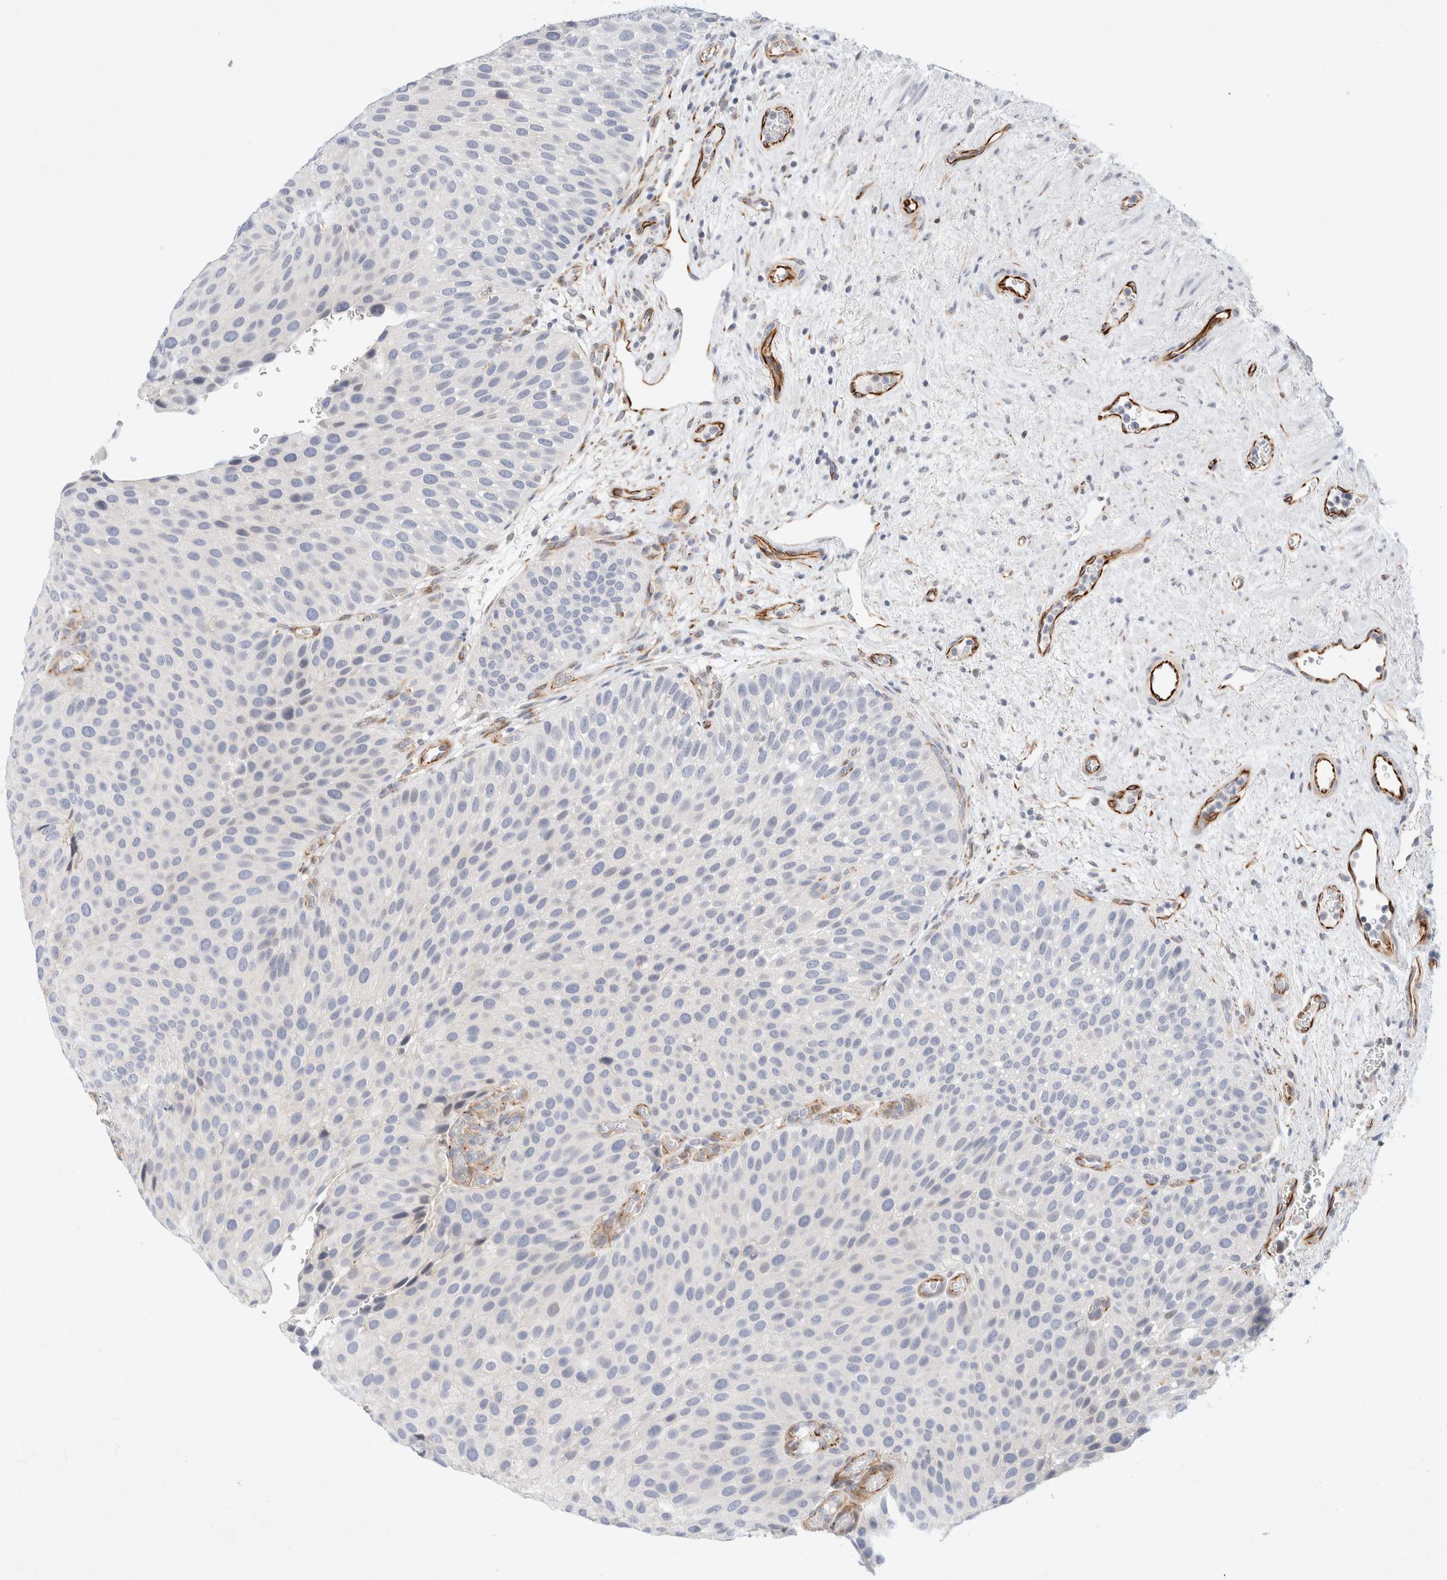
{"staining": {"intensity": "negative", "quantity": "none", "location": "none"}, "tissue": "urothelial cancer", "cell_type": "Tumor cells", "image_type": "cancer", "snomed": [{"axis": "morphology", "description": "Normal tissue, NOS"}, {"axis": "morphology", "description": "Urothelial carcinoma, Low grade"}, {"axis": "topography", "description": "Urinary bladder"}, {"axis": "topography", "description": "Prostate"}], "caption": "This is an immunohistochemistry (IHC) micrograph of urothelial carcinoma (low-grade). There is no staining in tumor cells.", "gene": "SLC25A48", "patient": {"sex": "male", "age": 60}}